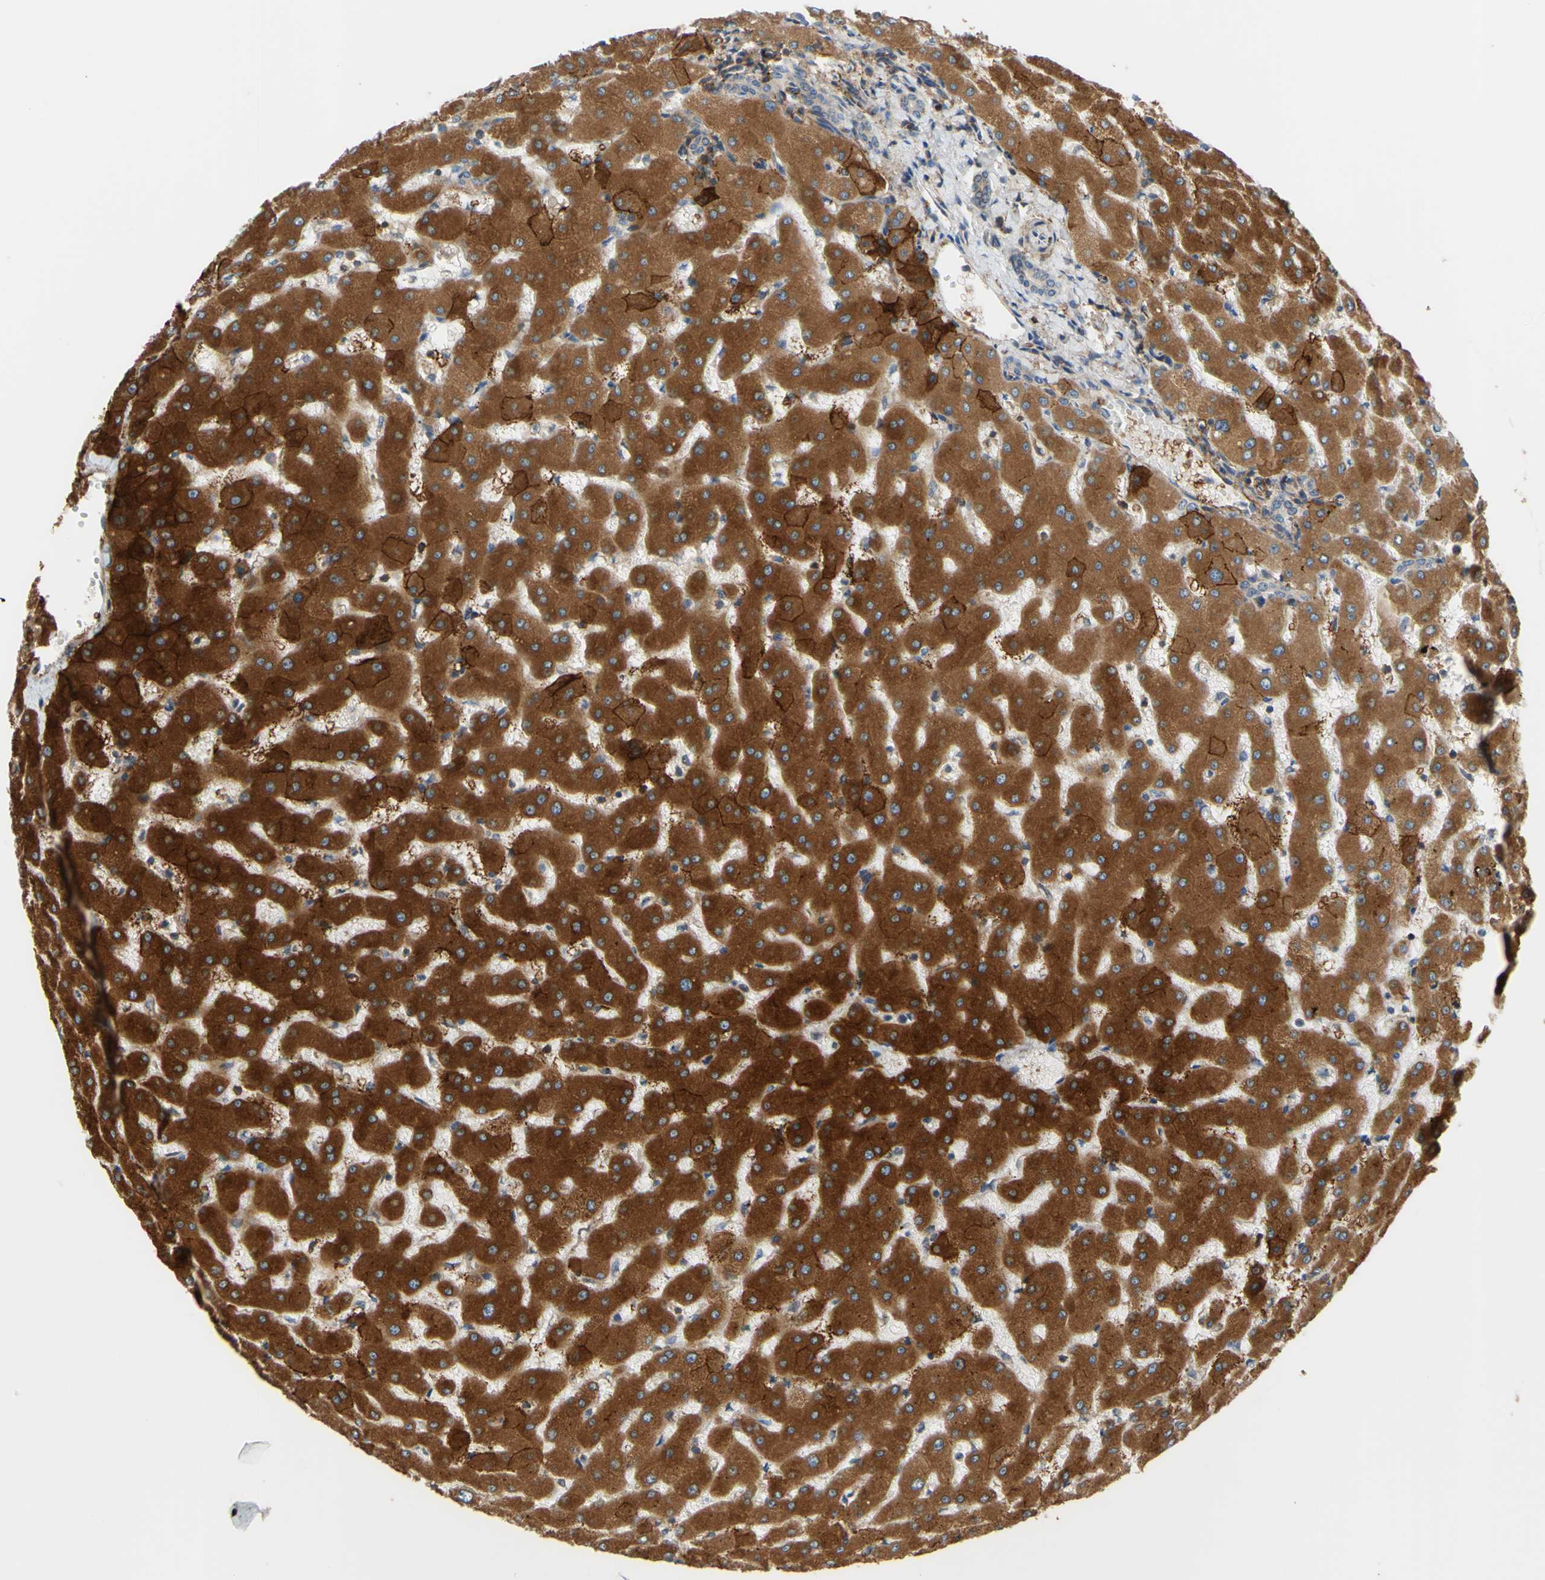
{"staining": {"intensity": "weak", "quantity": "<25%", "location": "cytoplasmic/membranous"}, "tissue": "liver", "cell_type": "Cholangiocytes", "image_type": "normal", "snomed": [{"axis": "morphology", "description": "Normal tissue, NOS"}, {"axis": "topography", "description": "Liver"}], "caption": "Immunohistochemistry image of benign liver: liver stained with DAB (3,3'-diaminobenzidine) demonstrates no significant protein staining in cholangiocytes.", "gene": "POR", "patient": {"sex": "female", "age": 63}}